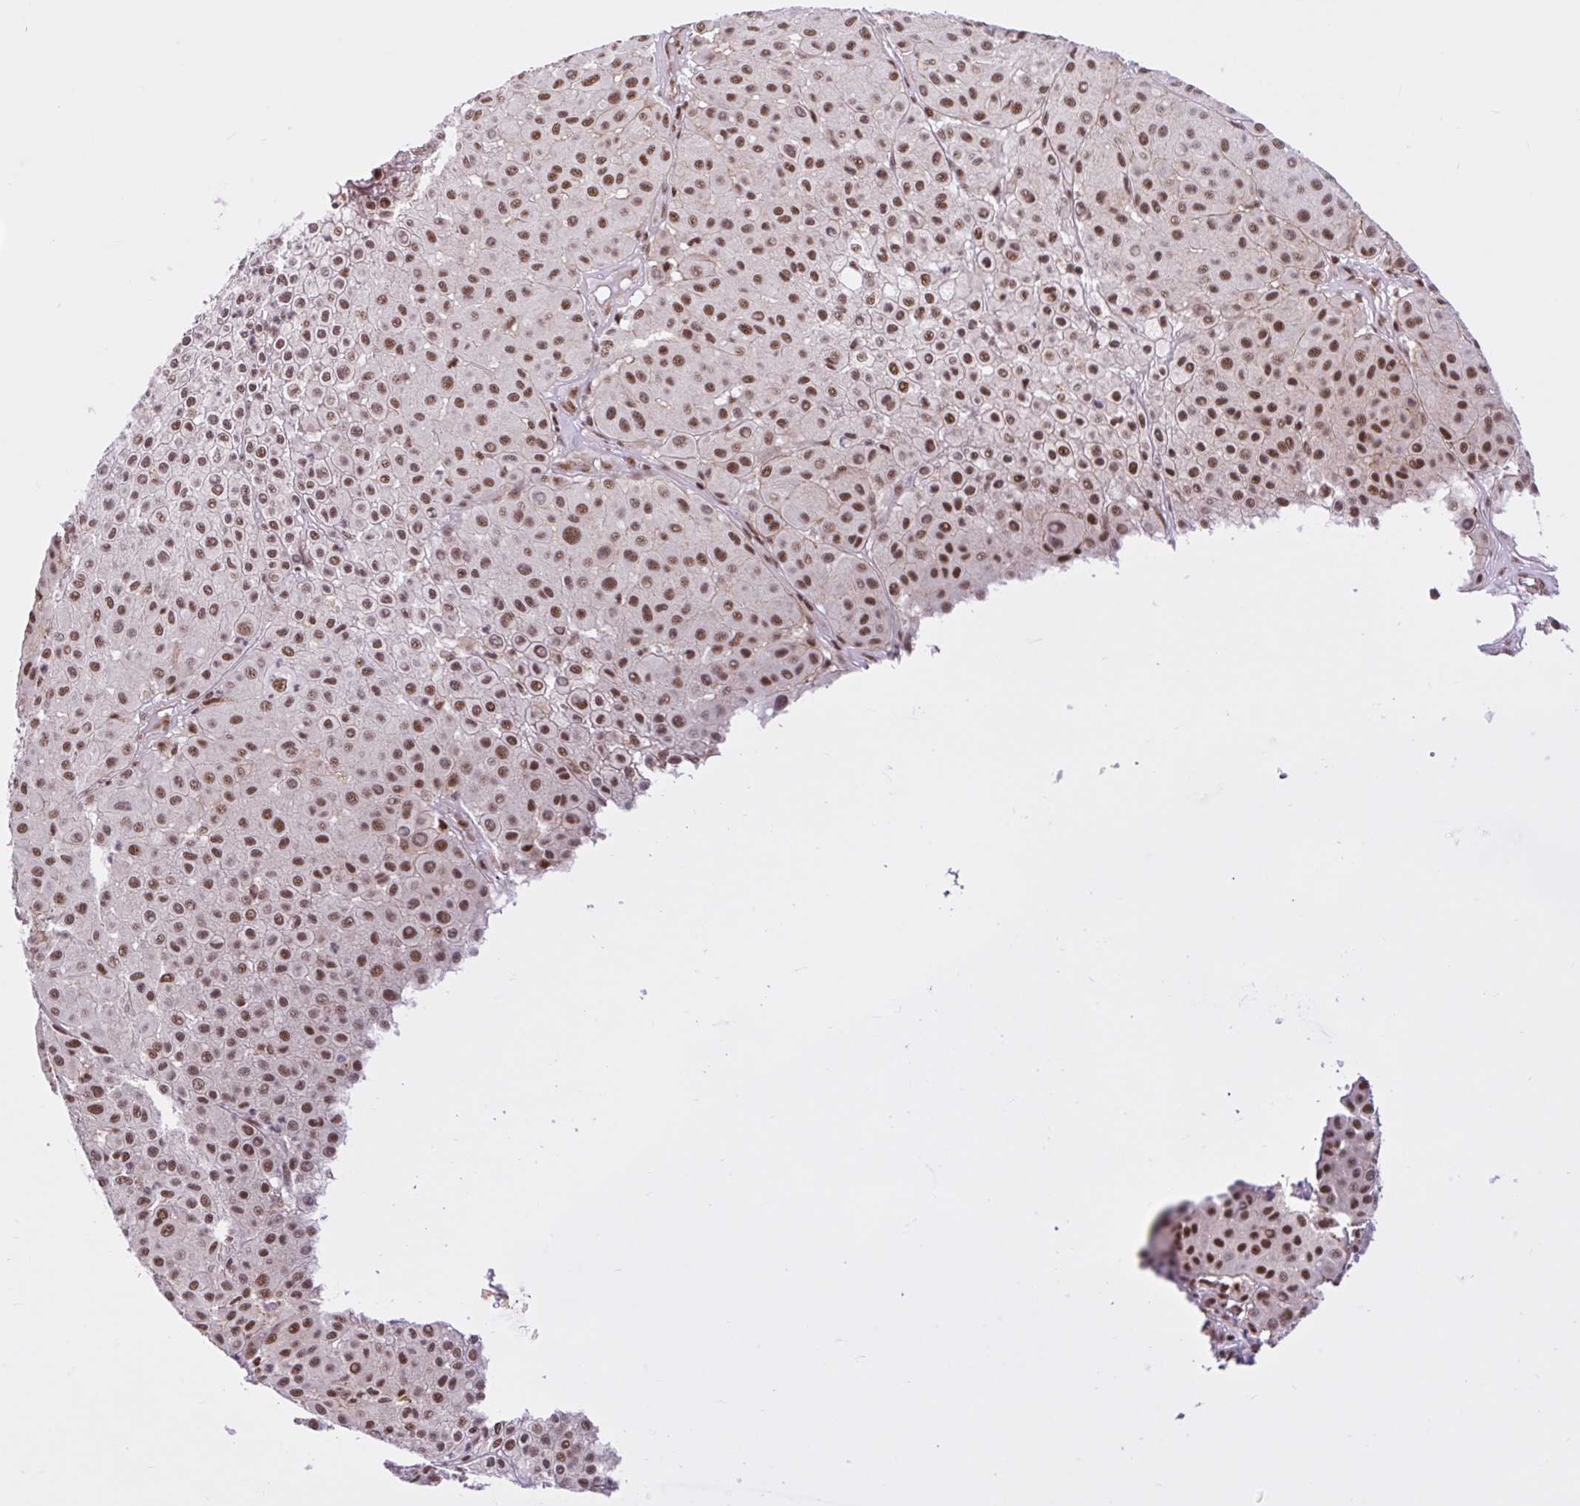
{"staining": {"intensity": "moderate", "quantity": ">75%", "location": "nuclear"}, "tissue": "melanoma", "cell_type": "Tumor cells", "image_type": "cancer", "snomed": [{"axis": "morphology", "description": "Malignant melanoma, Metastatic site"}, {"axis": "topography", "description": "Smooth muscle"}], "caption": "Melanoma stained with a protein marker displays moderate staining in tumor cells.", "gene": "CCDC12", "patient": {"sex": "male", "age": 41}}